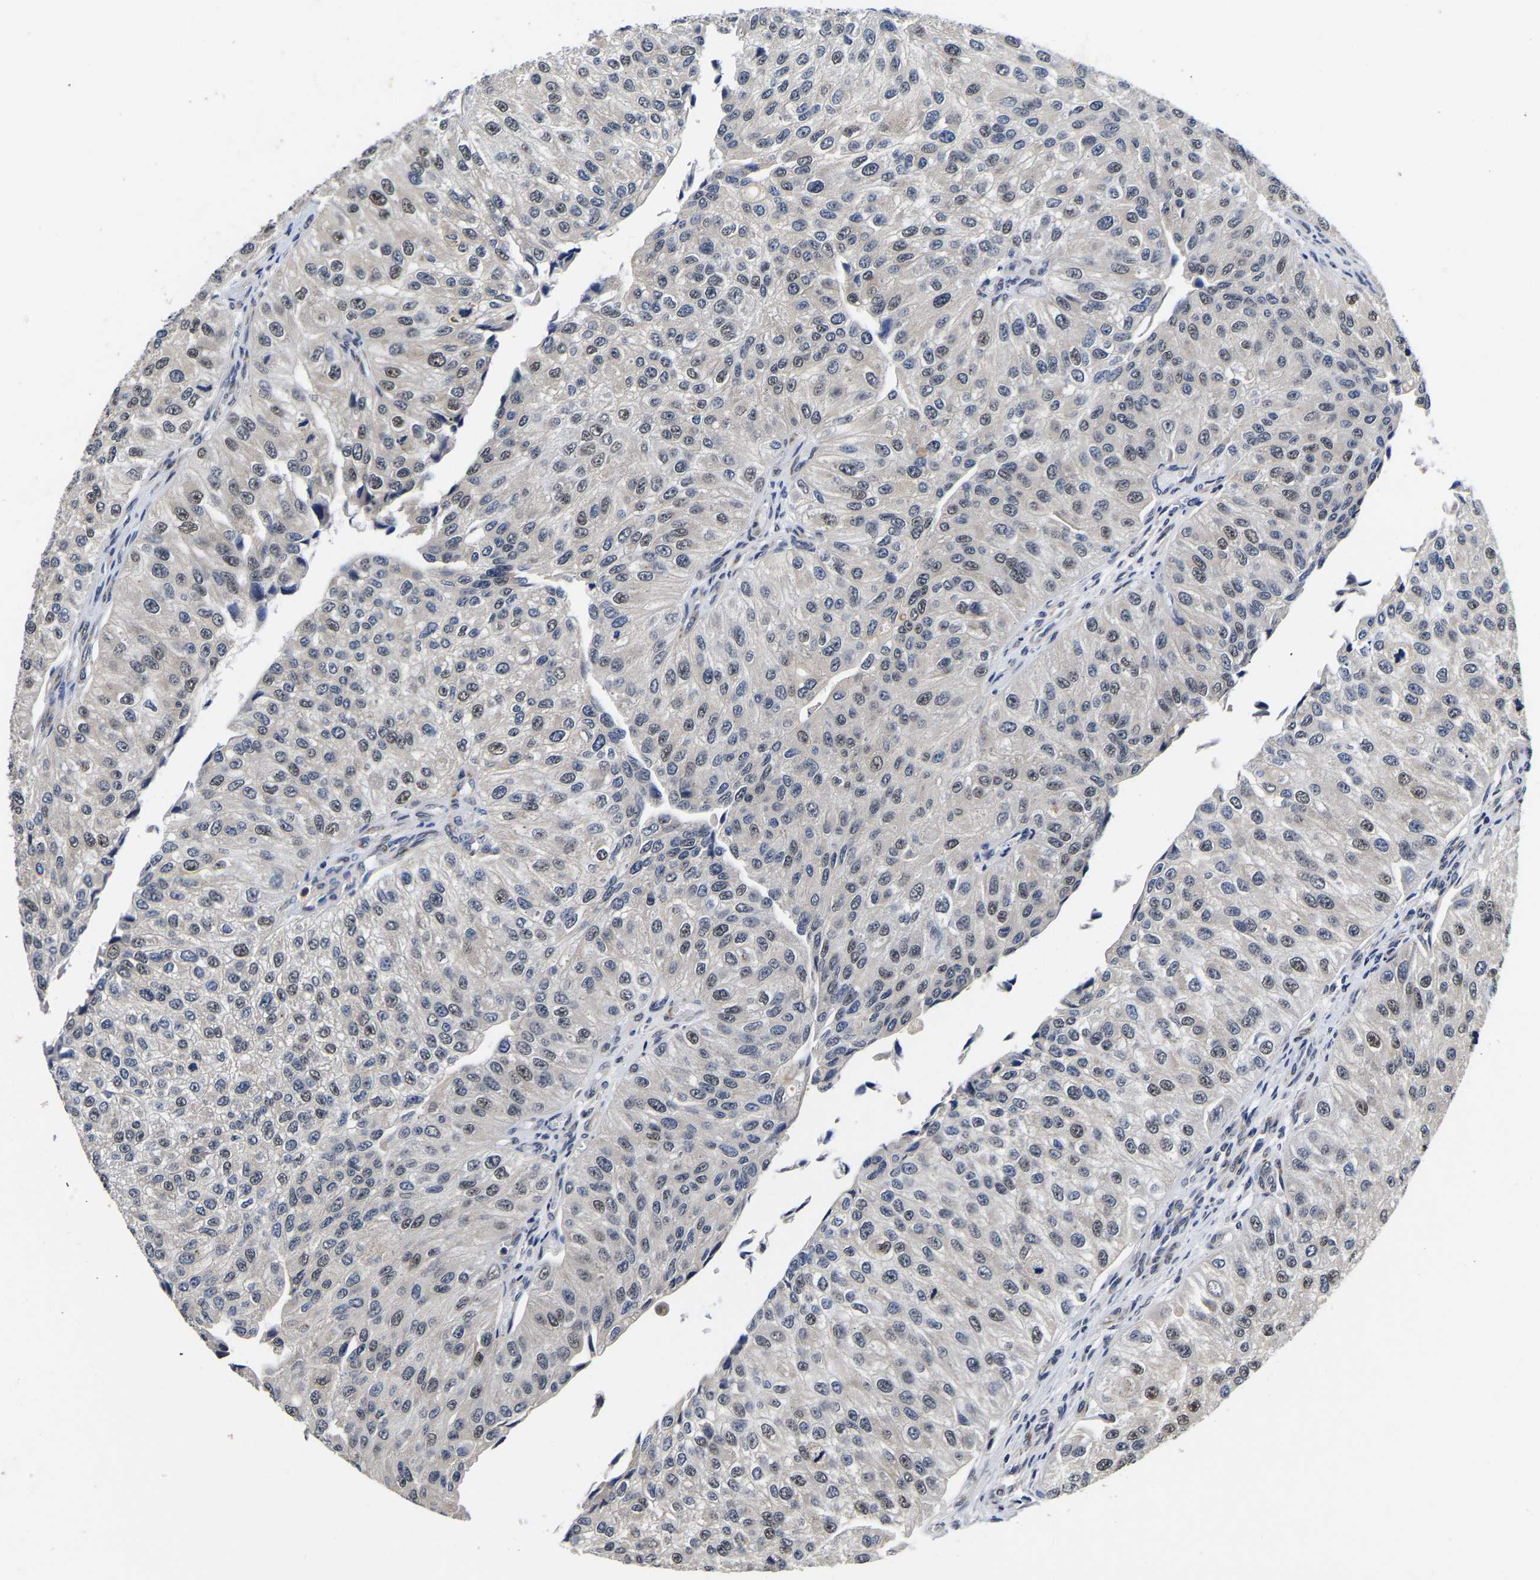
{"staining": {"intensity": "weak", "quantity": "25%-75%", "location": "nuclear"}, "tissue": "urothelial cancer", "cell_type": "Tumor cells", "image_type": "cancer", "snomed": [{"axis": "morphology", "description": "Urothelial carcinoma, High grade"}, {"axis": "topography", "description": "Kidney"}, {"axis": "topography", "description": "Urinary bladder"}], "caption": "Urothelial cancer stained with DAB immunohistochemistry (IHC) exhibits low levels of weak nuclear positivity in about 25%-75% of tumor cells.", "gene": "METTL16", "patient": {"sex": "male", "age": 77}}